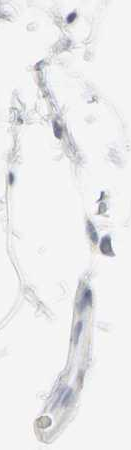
{"staining": {"intensity": "negative", "quantity": "none", "location": "none"}, "tissue": "adipose tissue", "cell_type": "Adipocytes", "image_type": "normal", "snomed": [{"axis": "morphology", "description": "Normal tissue, NOS"}, {"axis": "morphology", "description": "Duct carcinoma"}, {"axis": "topography", "description": "Breast"}, {"axis": "topography", "description": "Adipose tissue"}], "caption": "A histopathology image of adipose tissue stained for a protein reveals no brown staining in adipocytes.", "gene": "ACP3", "patient": {"sex": "female", "age": 37}}